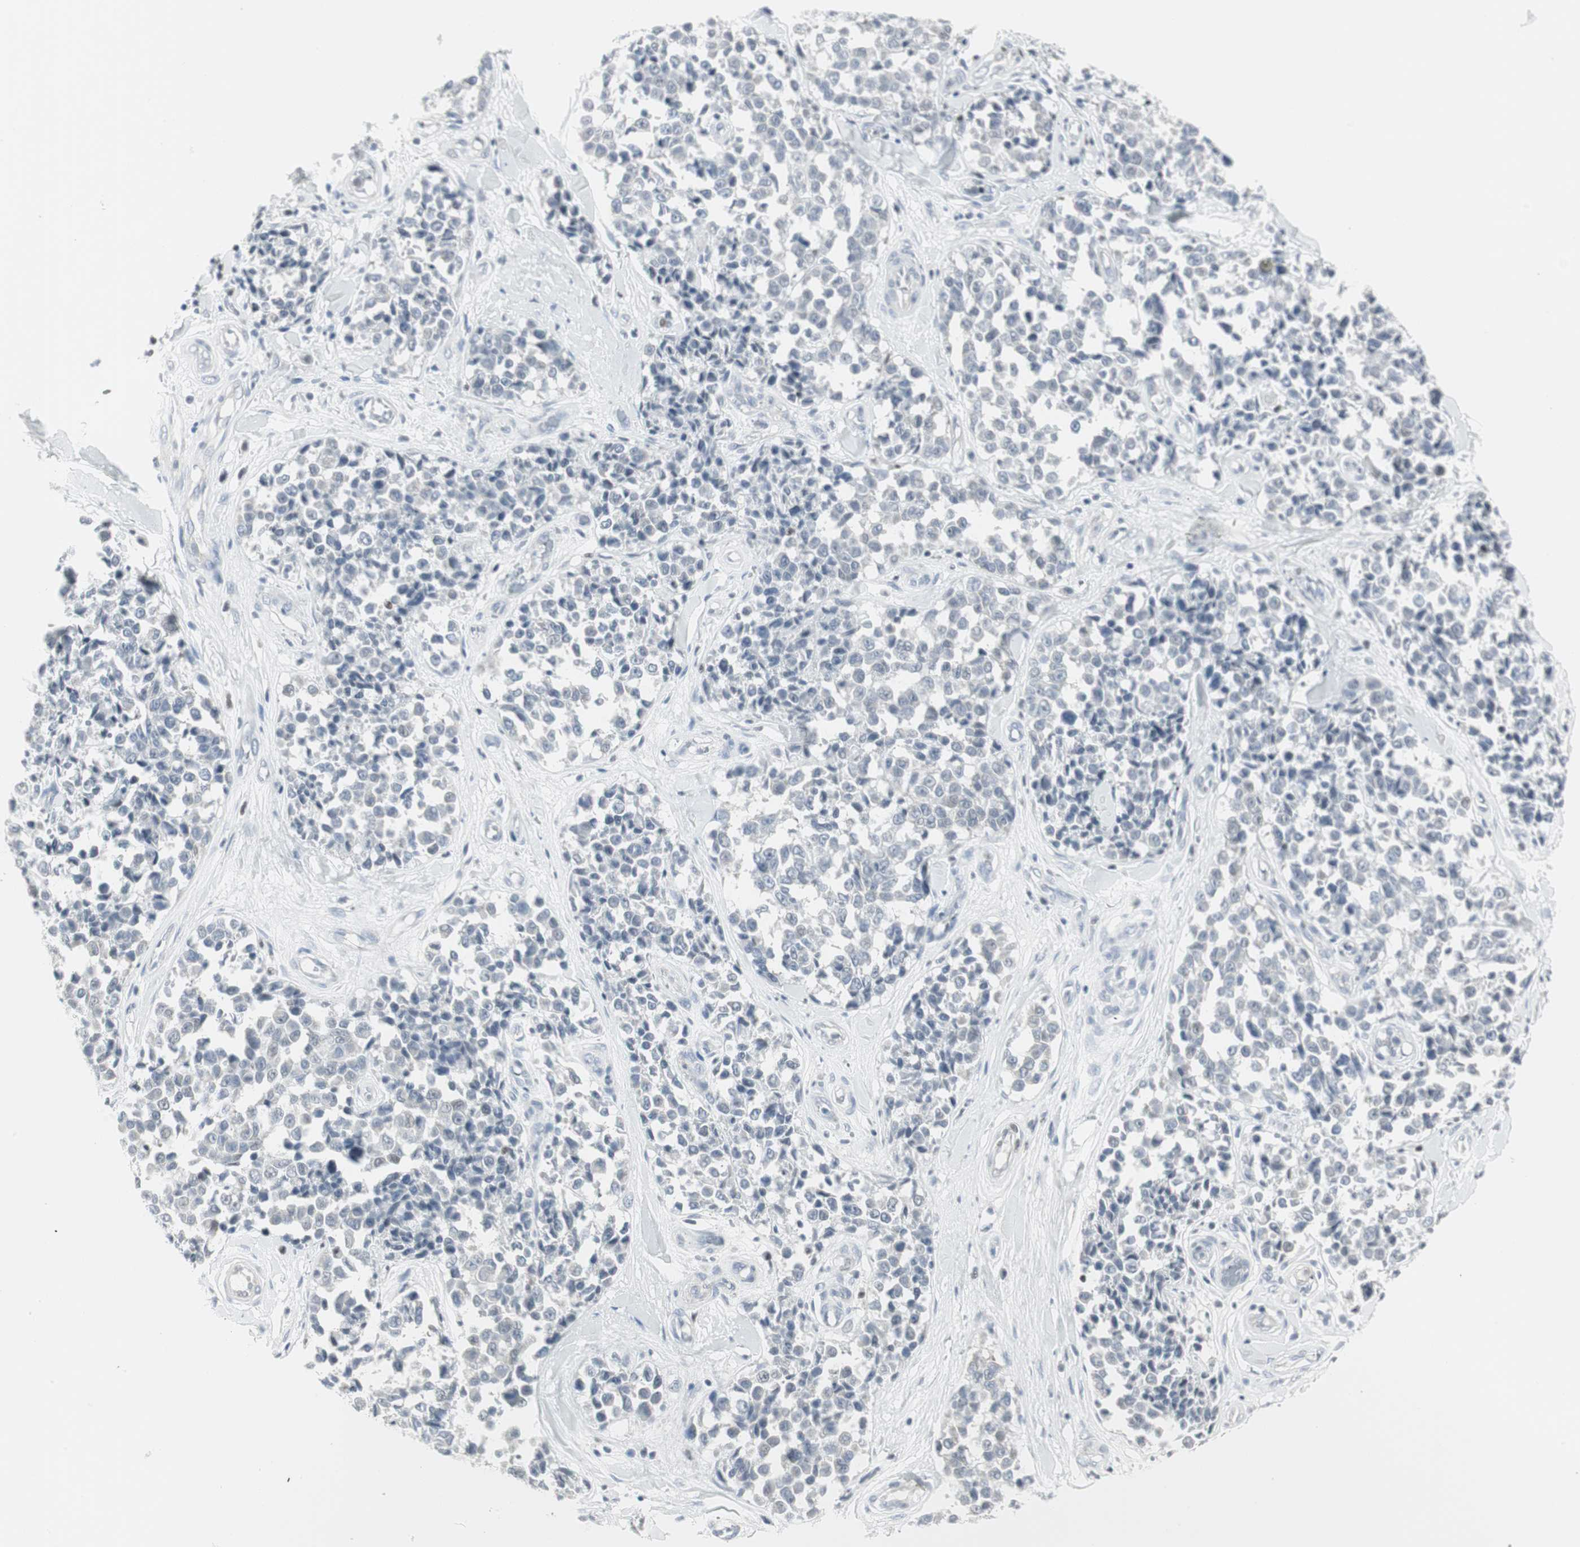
{"staining": {"intensity": "negative", "quantity": "none", "location": "none"}, "tissue": "melanoma", "cell_type": "Tumor cells", "image_type": "cancer", "snomed": [{"axis": "morphology", "description": "Malignant melanoma, NOS"}, {"axis": "topography", "description": "Skin"}], "caption": "Immunohistochemistry micrograph of neoplastic tissue: human melanoma stained with DAB reveals no significant protein staining in tumor cells. Brightfield microscopy of immunohistochemistry (IHC) stained with DAB (3,3'-diaminobenzidine) (brown) and hematoxylin (blue), captured at high magnification.", "gene": "ZBTB7B", "patient": {"sex": "female", "age": 64}}